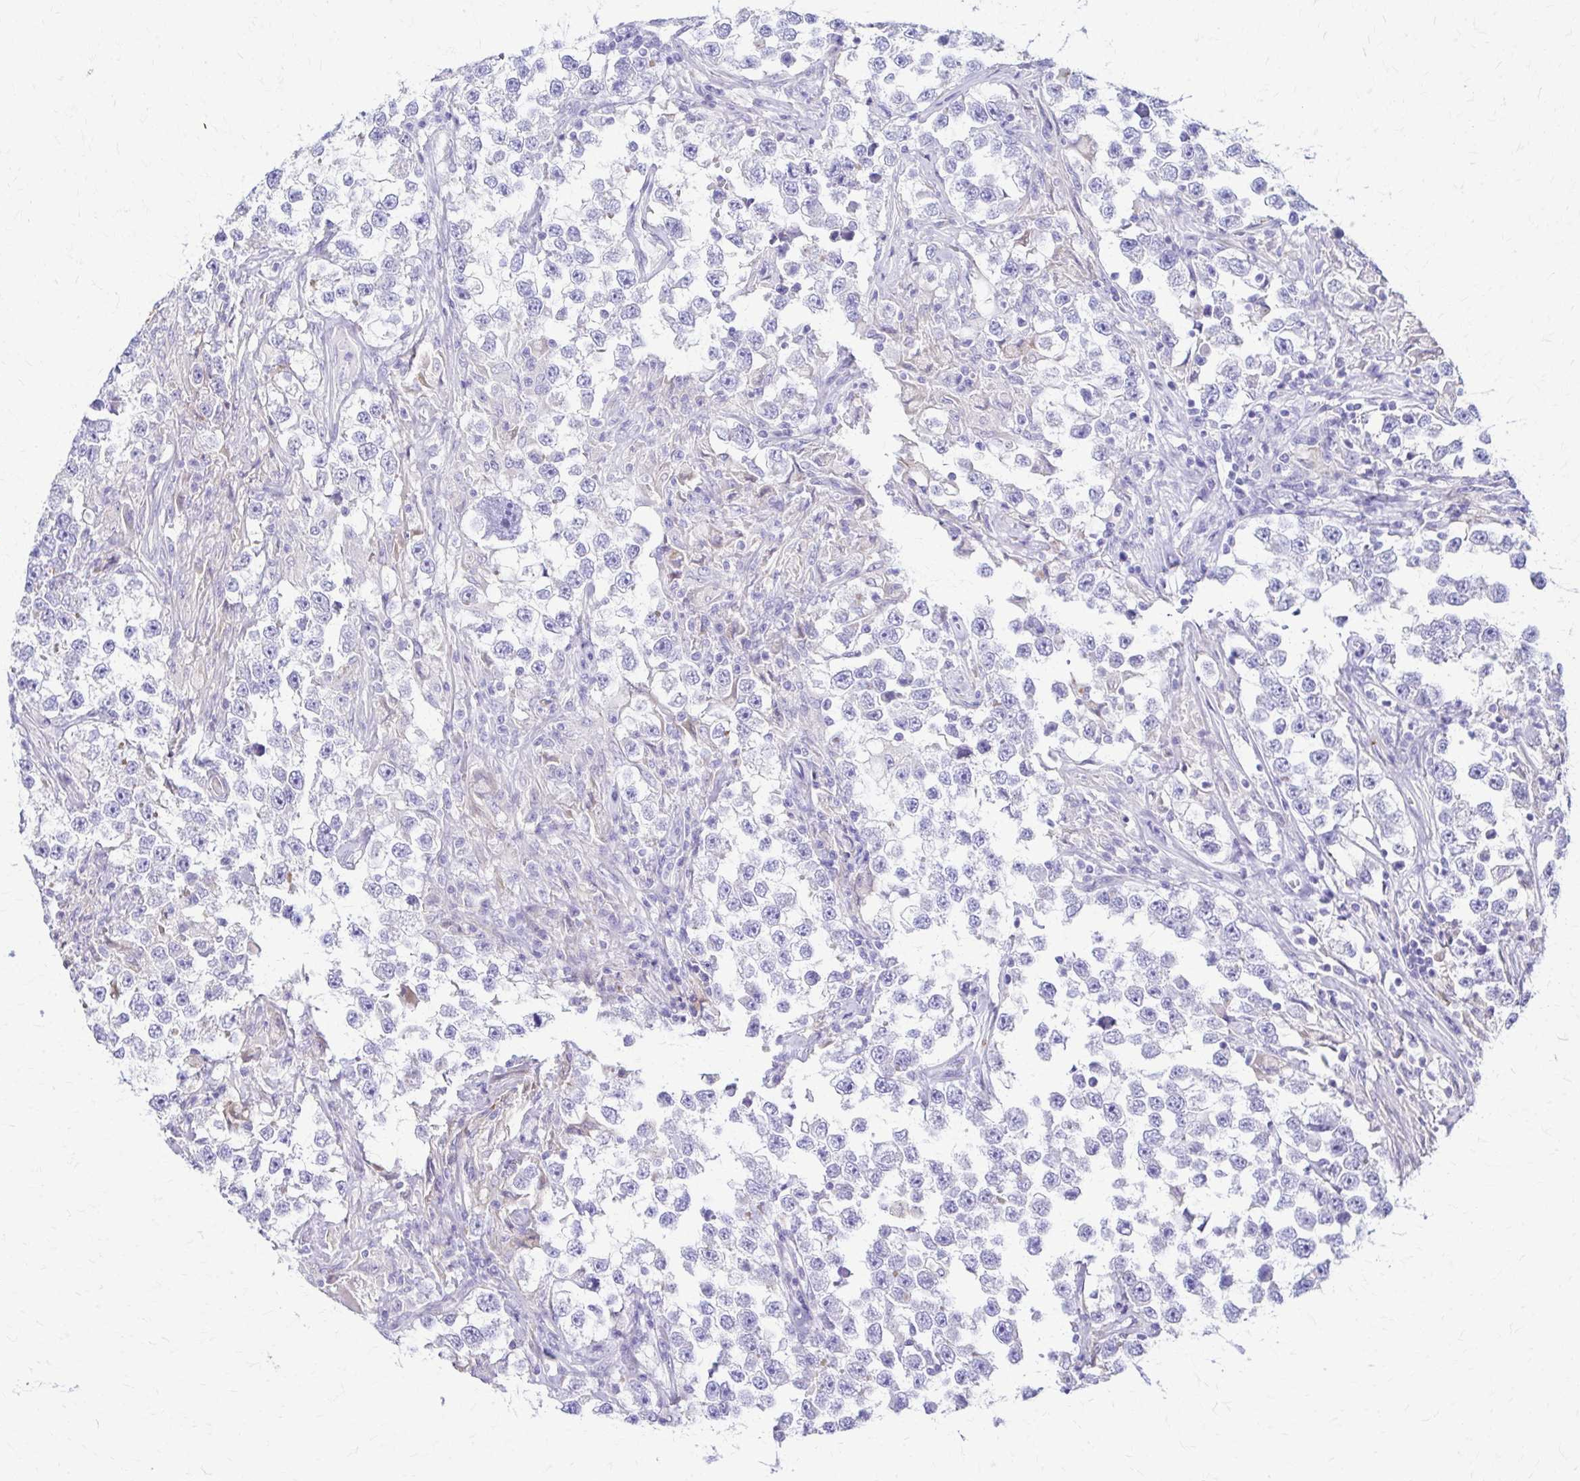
{"staining": {"intensity": "negative", "quantity": "none", "location": "none"}, "tissue": "testis cancer", "cell_type": "Tumor cells", "image_type": "cancer", "snomed": [{"axis": "morphology", "description": "Seminoma, NOS"}, {"axis": "topography", "description": "Testis"}], "caption": "A high-resolution micrograph shows immunohistochemistry staining of seminoma (testis), which shows no significant expression in tumor cells.", "gene": "DSP", "patient": {"sex": "male", "age": 46}}